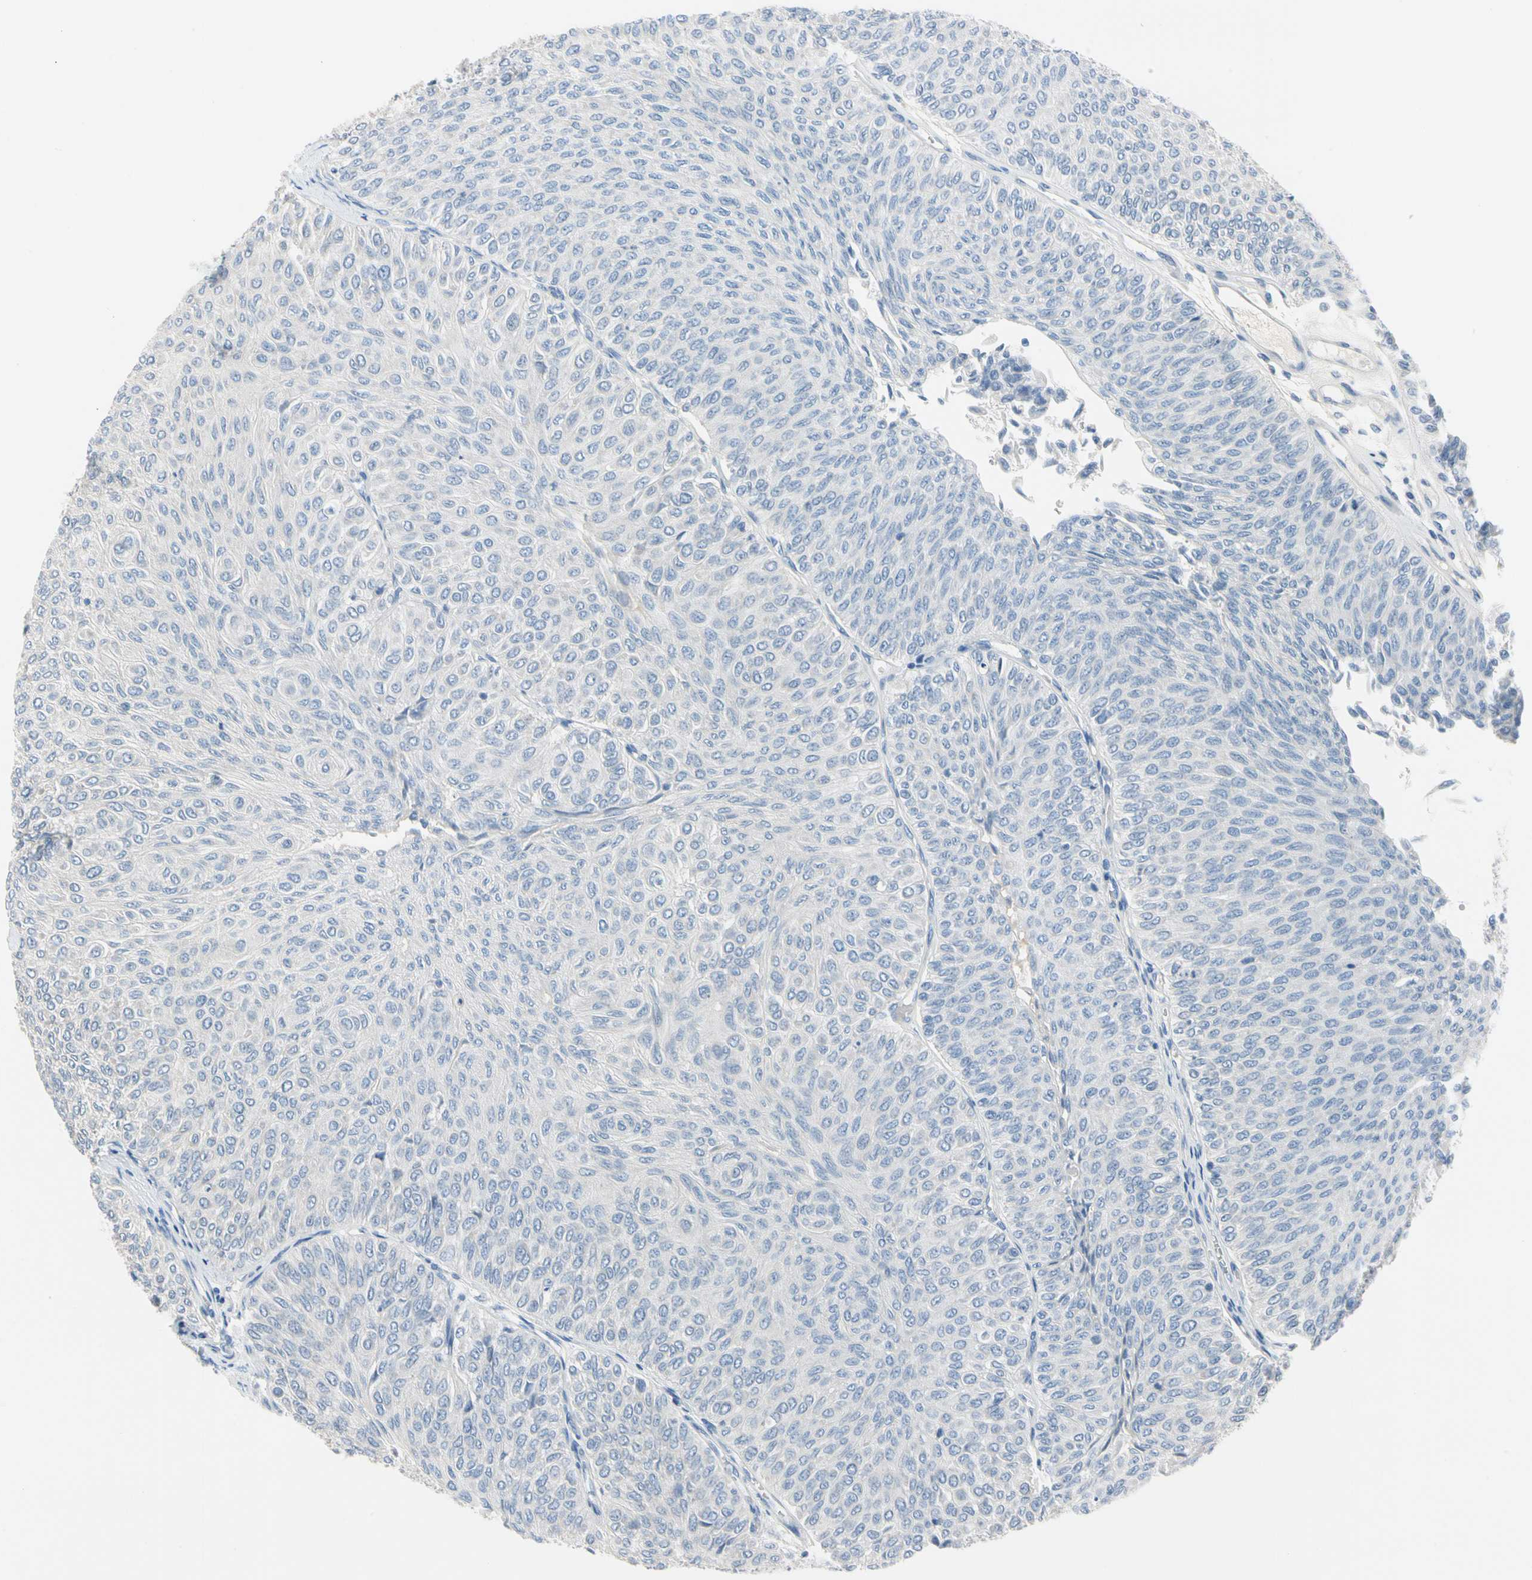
{"staining": {"intensity": "negative", "quantity": "none", "location": "none"}, "tissue": "urothelial cancer", "cell_type": "Tumor cells", "image_type": "cancer", "snomed": [{"axis": "morphology", "description": "Urothelial carcinoma, Low grade"}, {"axis": "topography", "description": "Urinary bladder"}], "caption": "Tumor cells are negative for protein expression in human urothelial cancer. Nuclei are stained in blue.", "gene": "MARK1", "patient": {"sex": "male", "age": 78}}